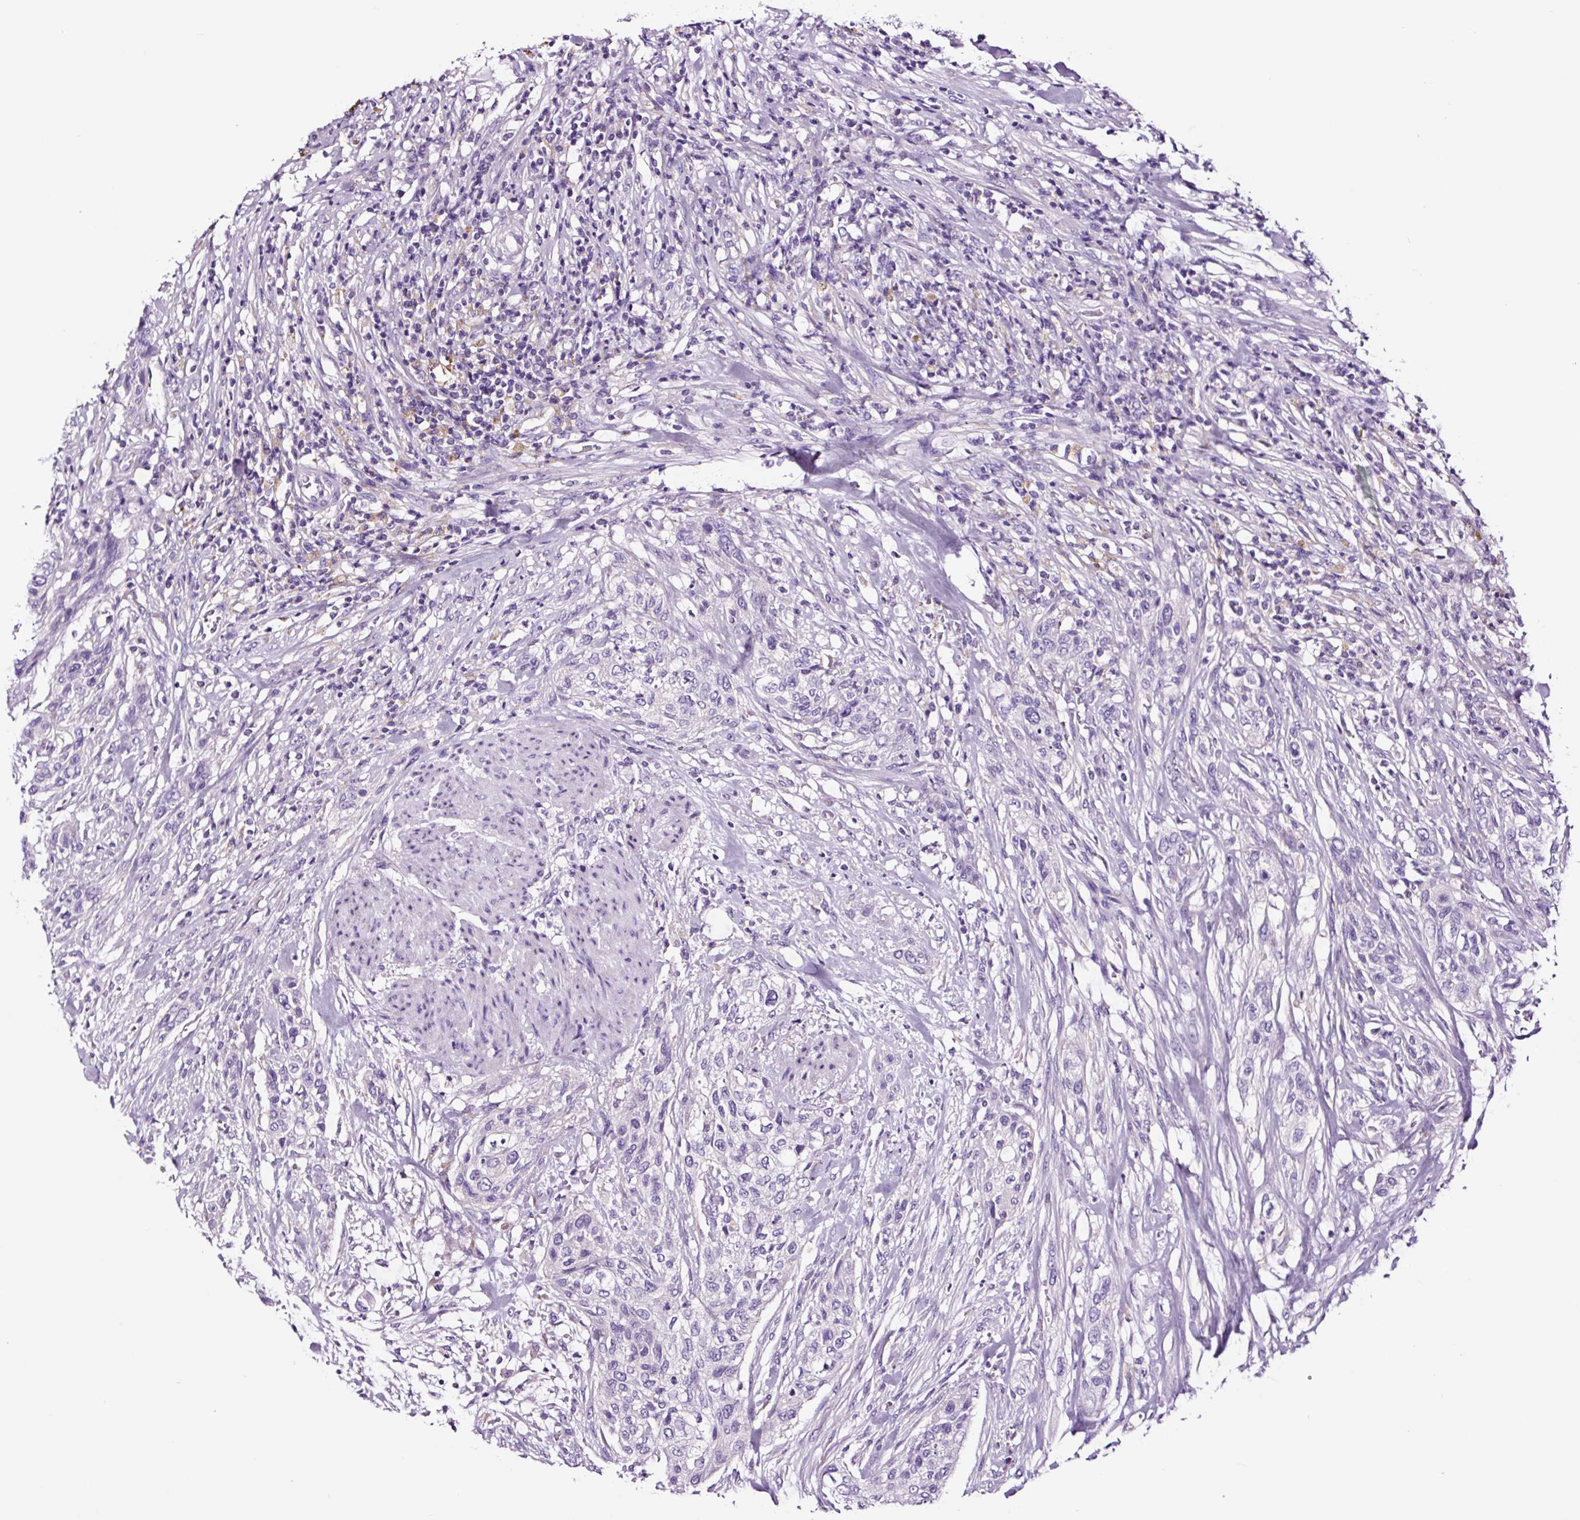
{"staining": {"intensity": "negative", "quantity": "none", "location": "none"}, "tissue": "urothelial cancer", "cell_type": "Tumor cells", "image_type": "cancer", "snomed": [{"axis": "morphology", "description": "Urothelial carcinoma, High grade"}, {"axis": "topography", "description": "Urinary bladder"}], "caption": "Tumor cells show no significant expression in high-grade urothelial carcinoma.", "gene": "FBXL7", "patient": {"sex": "male", "age": 35}}